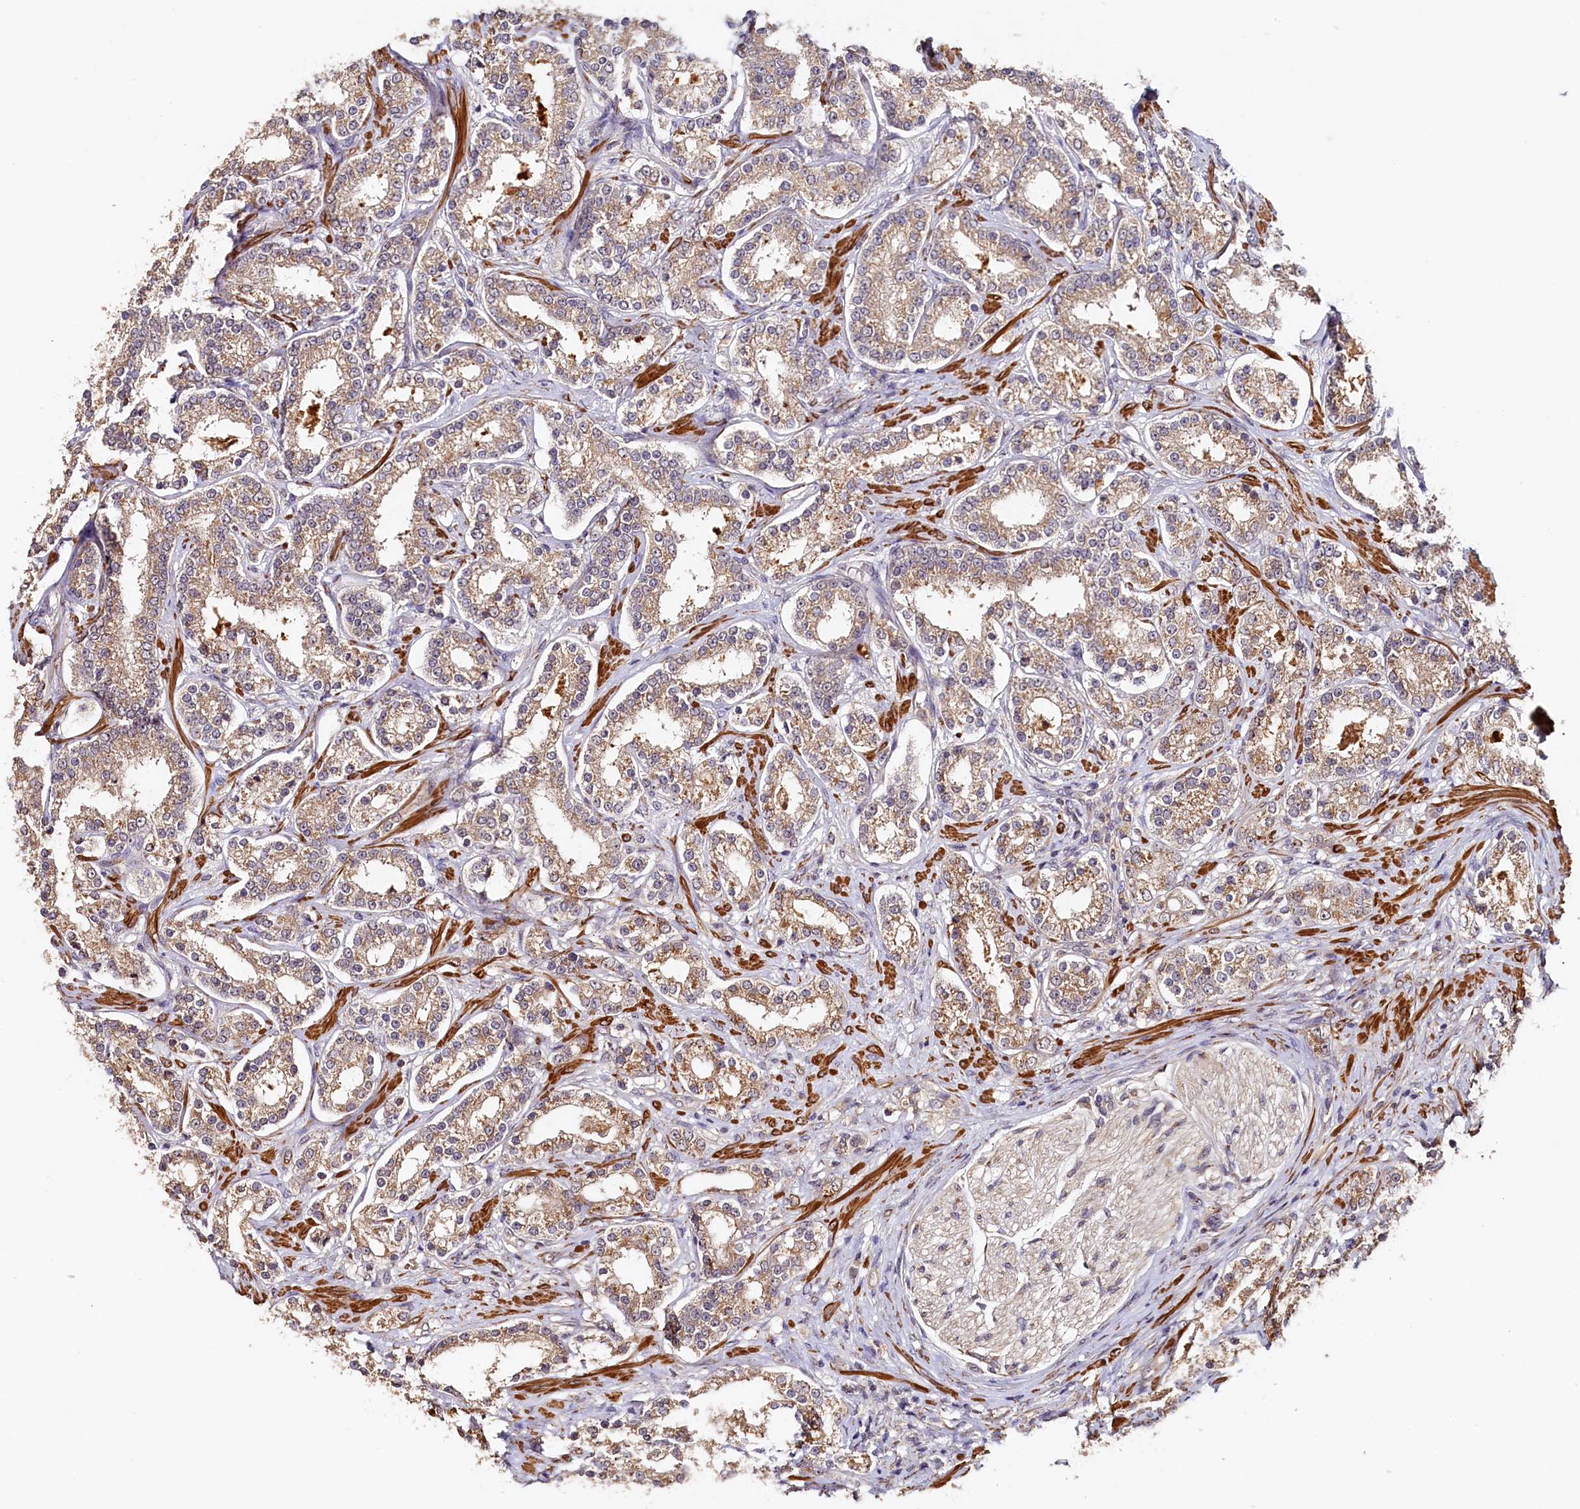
{"staining": {"intensity": "moderate", "quantity": ">75%", "location": "cytoplasmic/membranous"}, "tissue": "prostate cancer", "cell_type": "Tumor cells", "image_type": "cancer", "snomed": [{"axis": "morphology", "description": "Normal tissue, NOS"}, {"axis": "morphology", "description": "Adenocarcinoma, High grade"}, {"axis": "topography", "description": "Prostate"}], "caption": "High-power microscopy captured an immunohistochemistry photomicrograph of high-grade adenocarcinoma (prostate), revealing moderate cytoplasmic/membranous expression in approximately >75% of tumor cells.", "gene": "TANGO6", "patient": {"sex": "male", "age": 83}}